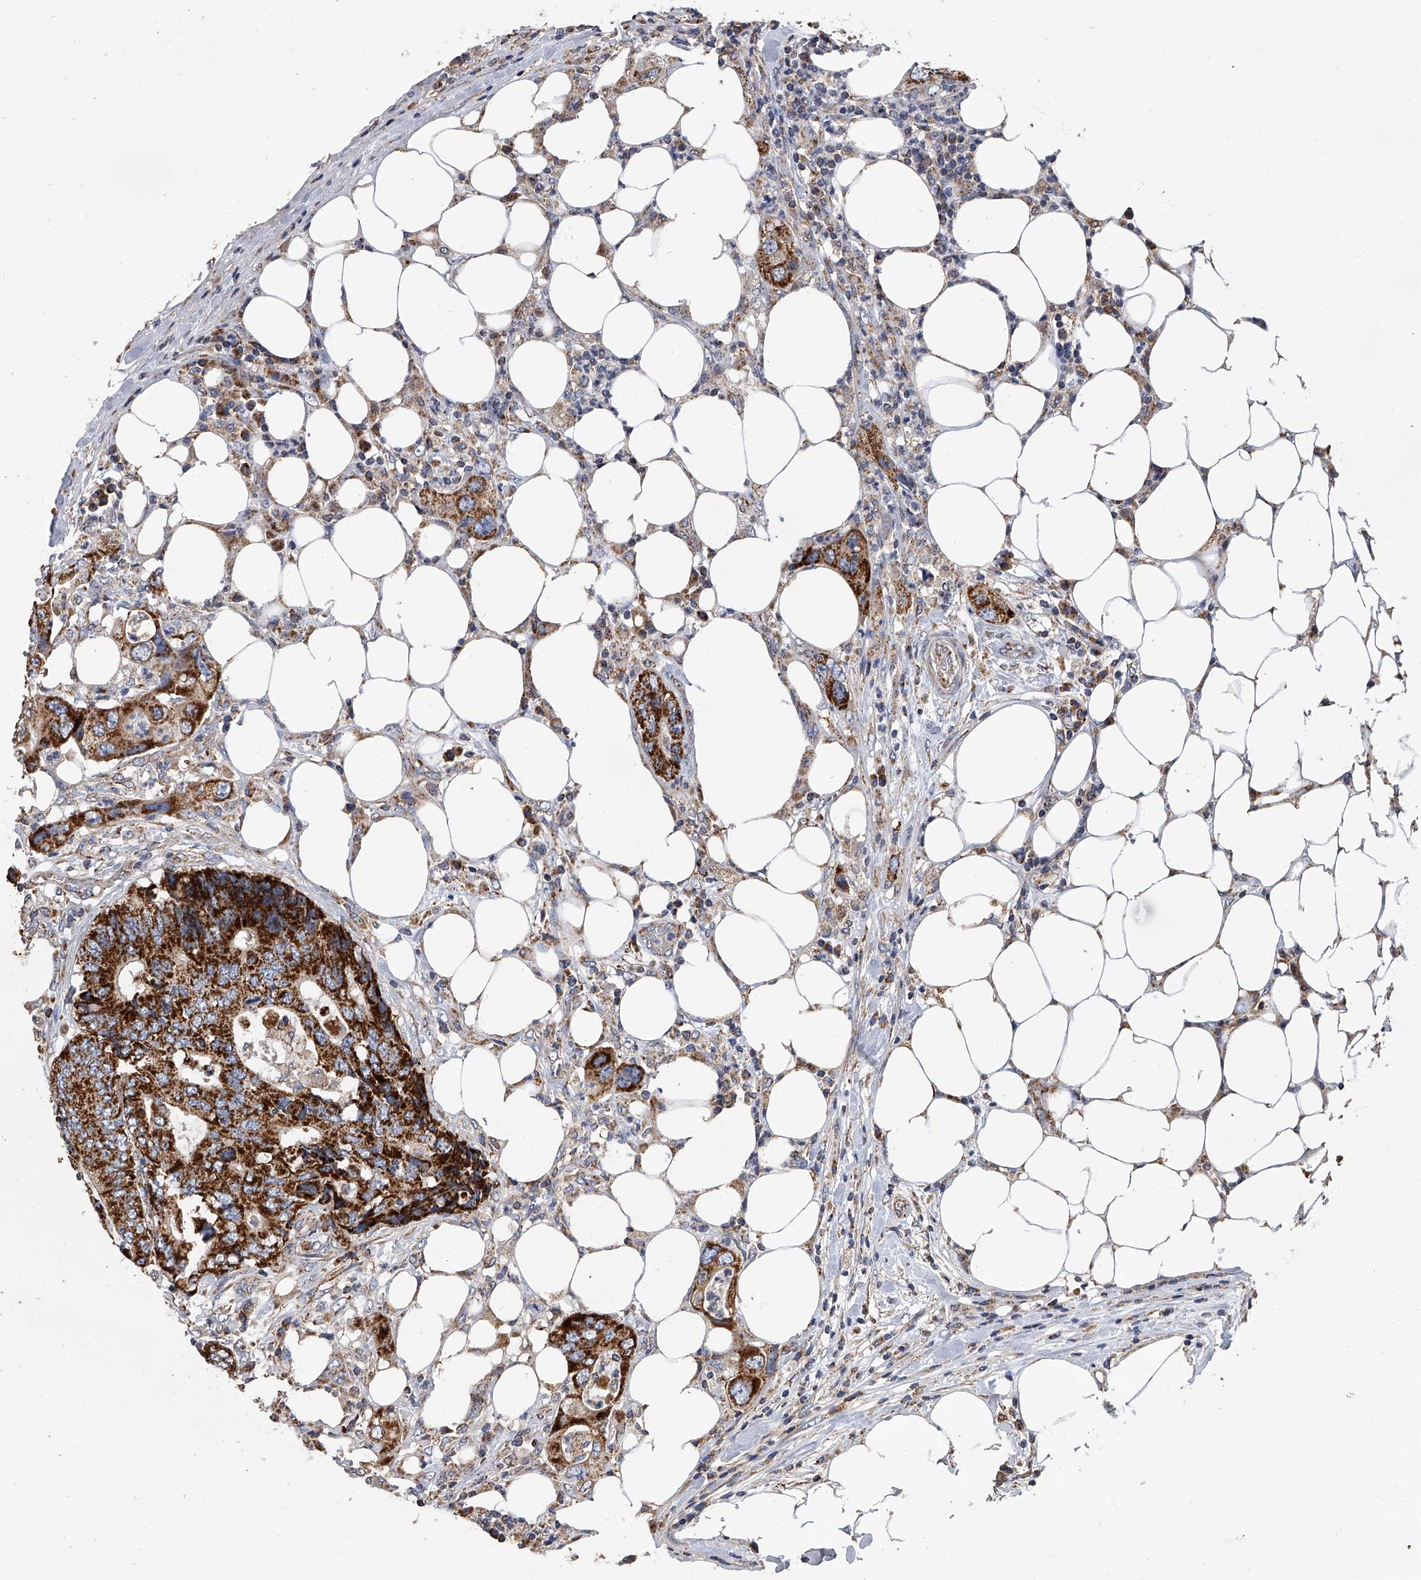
{"staining": {"intensity": "strong", "quantity": ">75%", "location": "cytoplasmic/membranous"}, "tissue": "colorectal cancer", "cell_type": "Tumor cells", "image_type": "cancer", "snomed": [{"axis": "morphology", "description": "Adenocarcinoma, NOS"}, {"axis": "topography", "description": "Colon"}], "caption": "Human adenocarcinoma (colorectal) stained for a protein (brown) exhibits strong cytoplasmic/membranous positive positivity in approximately >75% of tumor cells.", "gene": "MRPL28", "patient": {"sex": "male", "age": 71}}